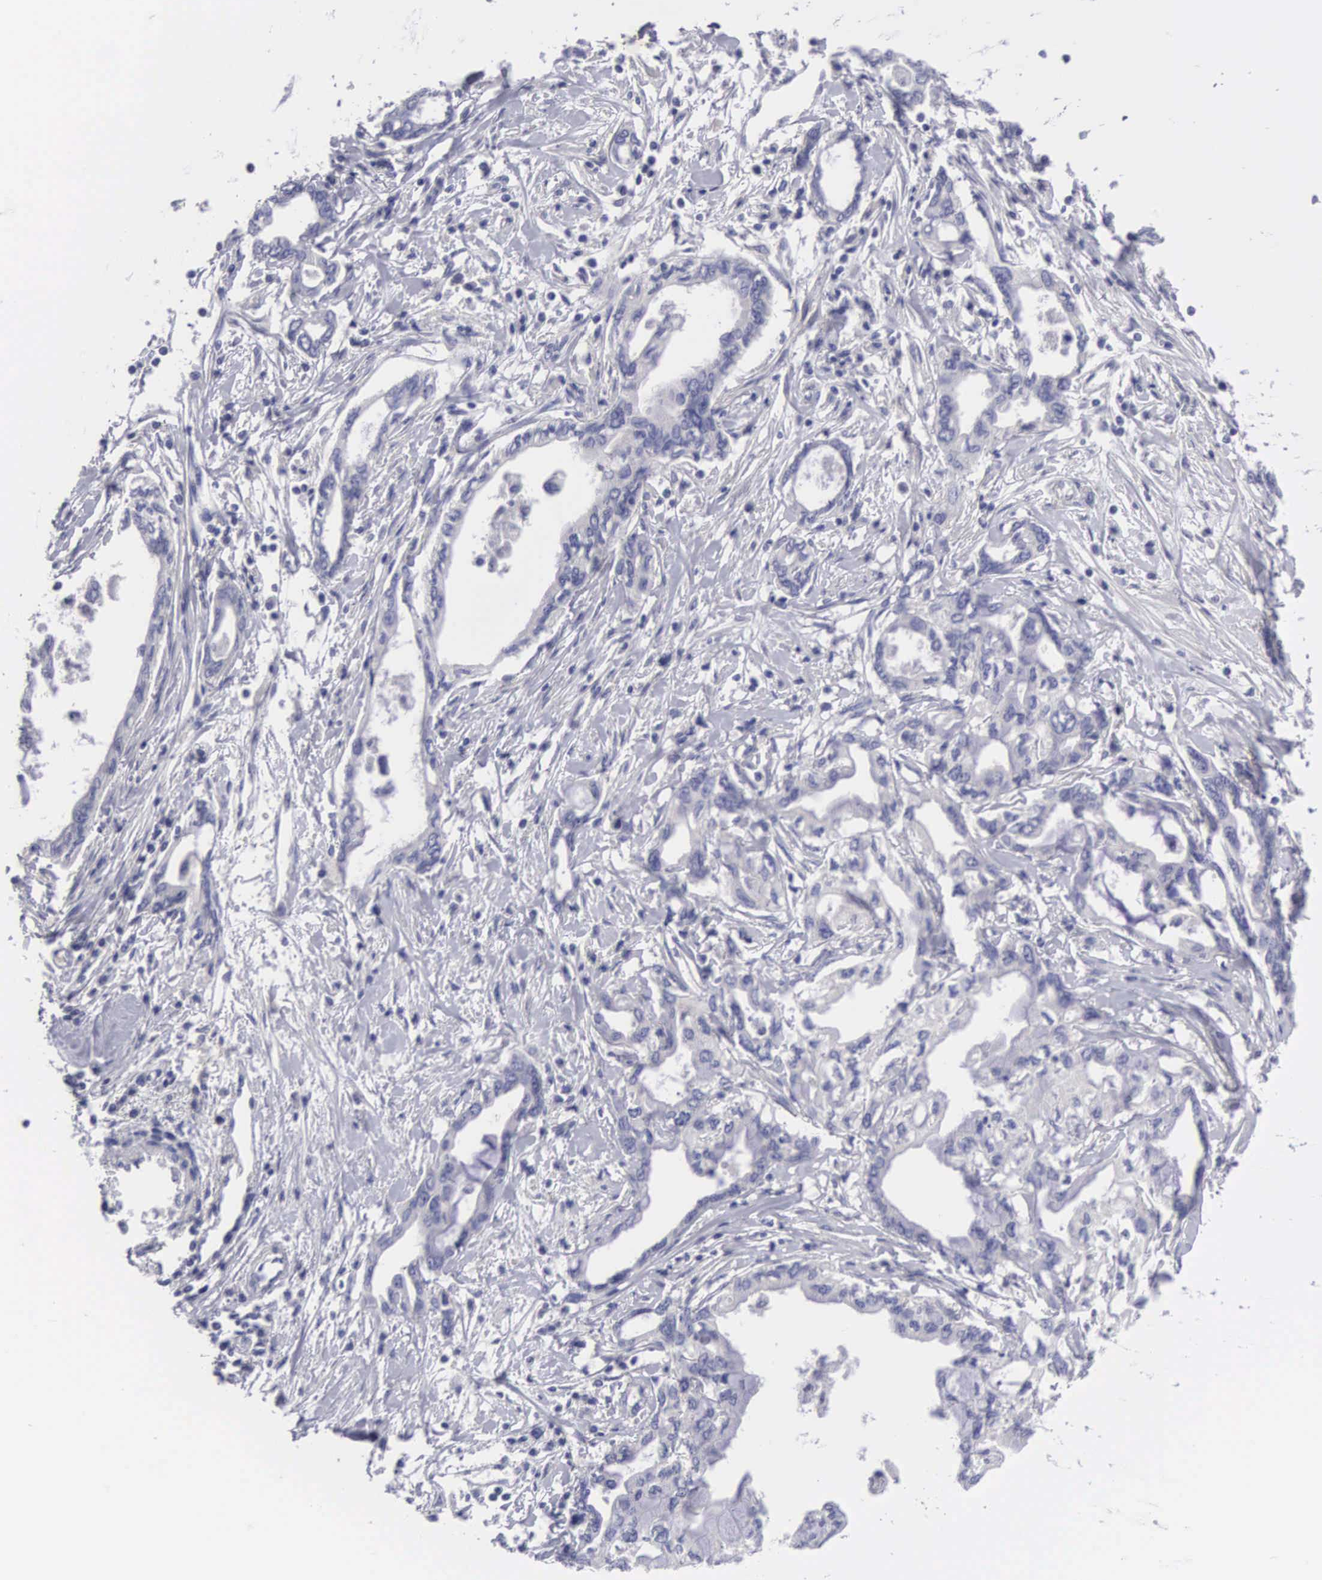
{"staining": {"intensity": "negative", "quantity": "none", "location": "none"}, "tissue": "pancreatic cancer", "cell_type": "Tumor cells", "image_type": "cancer", "snomed": [{"axis": "morphology", "description": "Adenocarcinoma, NOS"}, {"axis": "topography", "description": "Pancreas"}], "caption": "High magnification brightfield microscopy of pancreatic cancer (adenocarcinoma) stained with DAB (3,3'-diaminobenzidine) (brown) and counterstained with hematoxylin (blue): tumor cells show no significant staining.", "gene": "SLITRK4", "patient": {"sex": "female", "age": 57}}